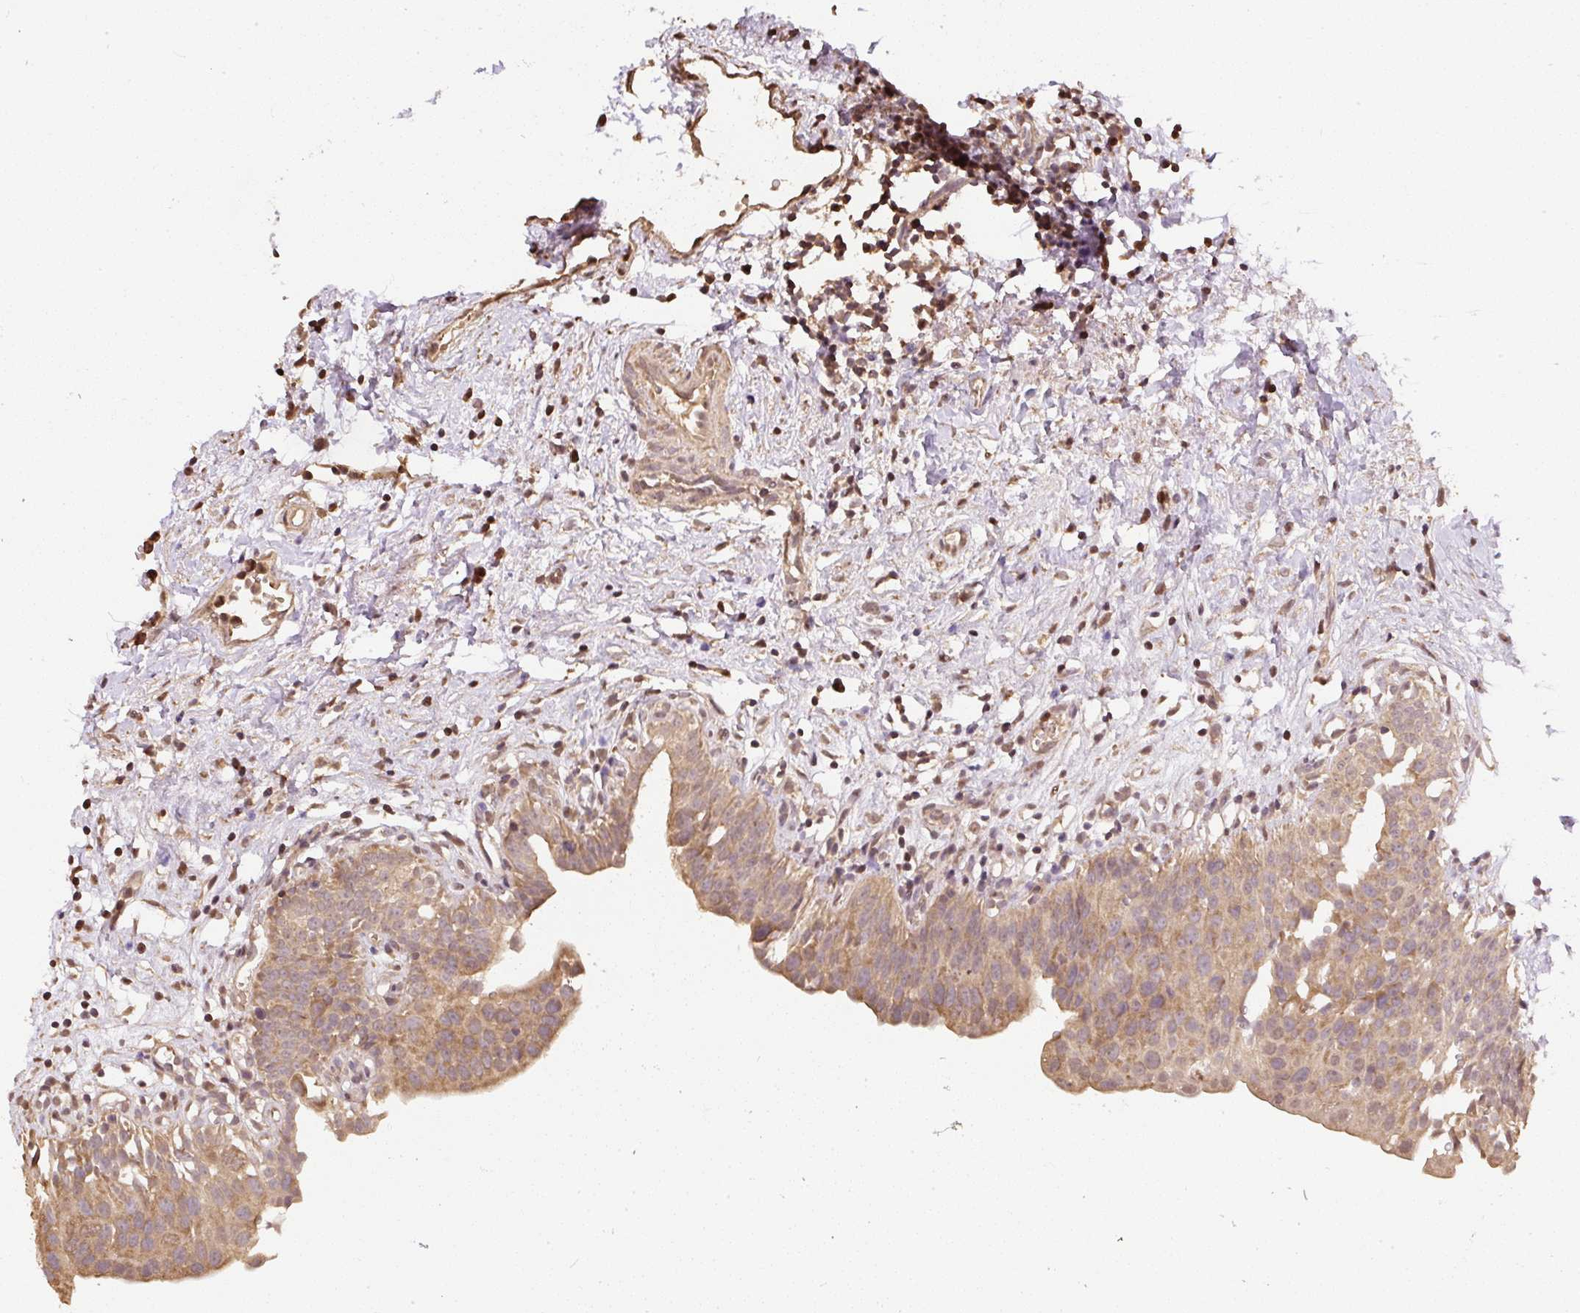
{"staining": {"intensity": "moderate", "quantity": ">75%", "location": "cytoplasmic/membranous"}, "tissue": "urinary bladder", "cell_type": "Urothelial cells", "image_type": "normal", "snomed": [{"axis": "morphology", "description": "Normal tissue, NOS"}, {"axis": "topography", "description": "Urinary bladder"}], "caption": "This histopathology image exhibits immunohistochemistry (IHC) staining of unremarkable human urinary bladder, with medium moderate cytoplasmic/membranous staining in approximately >75% of urothelial cells.", "gene": "TMEM170B", "patient": {"sex": "male", "age": 51}}